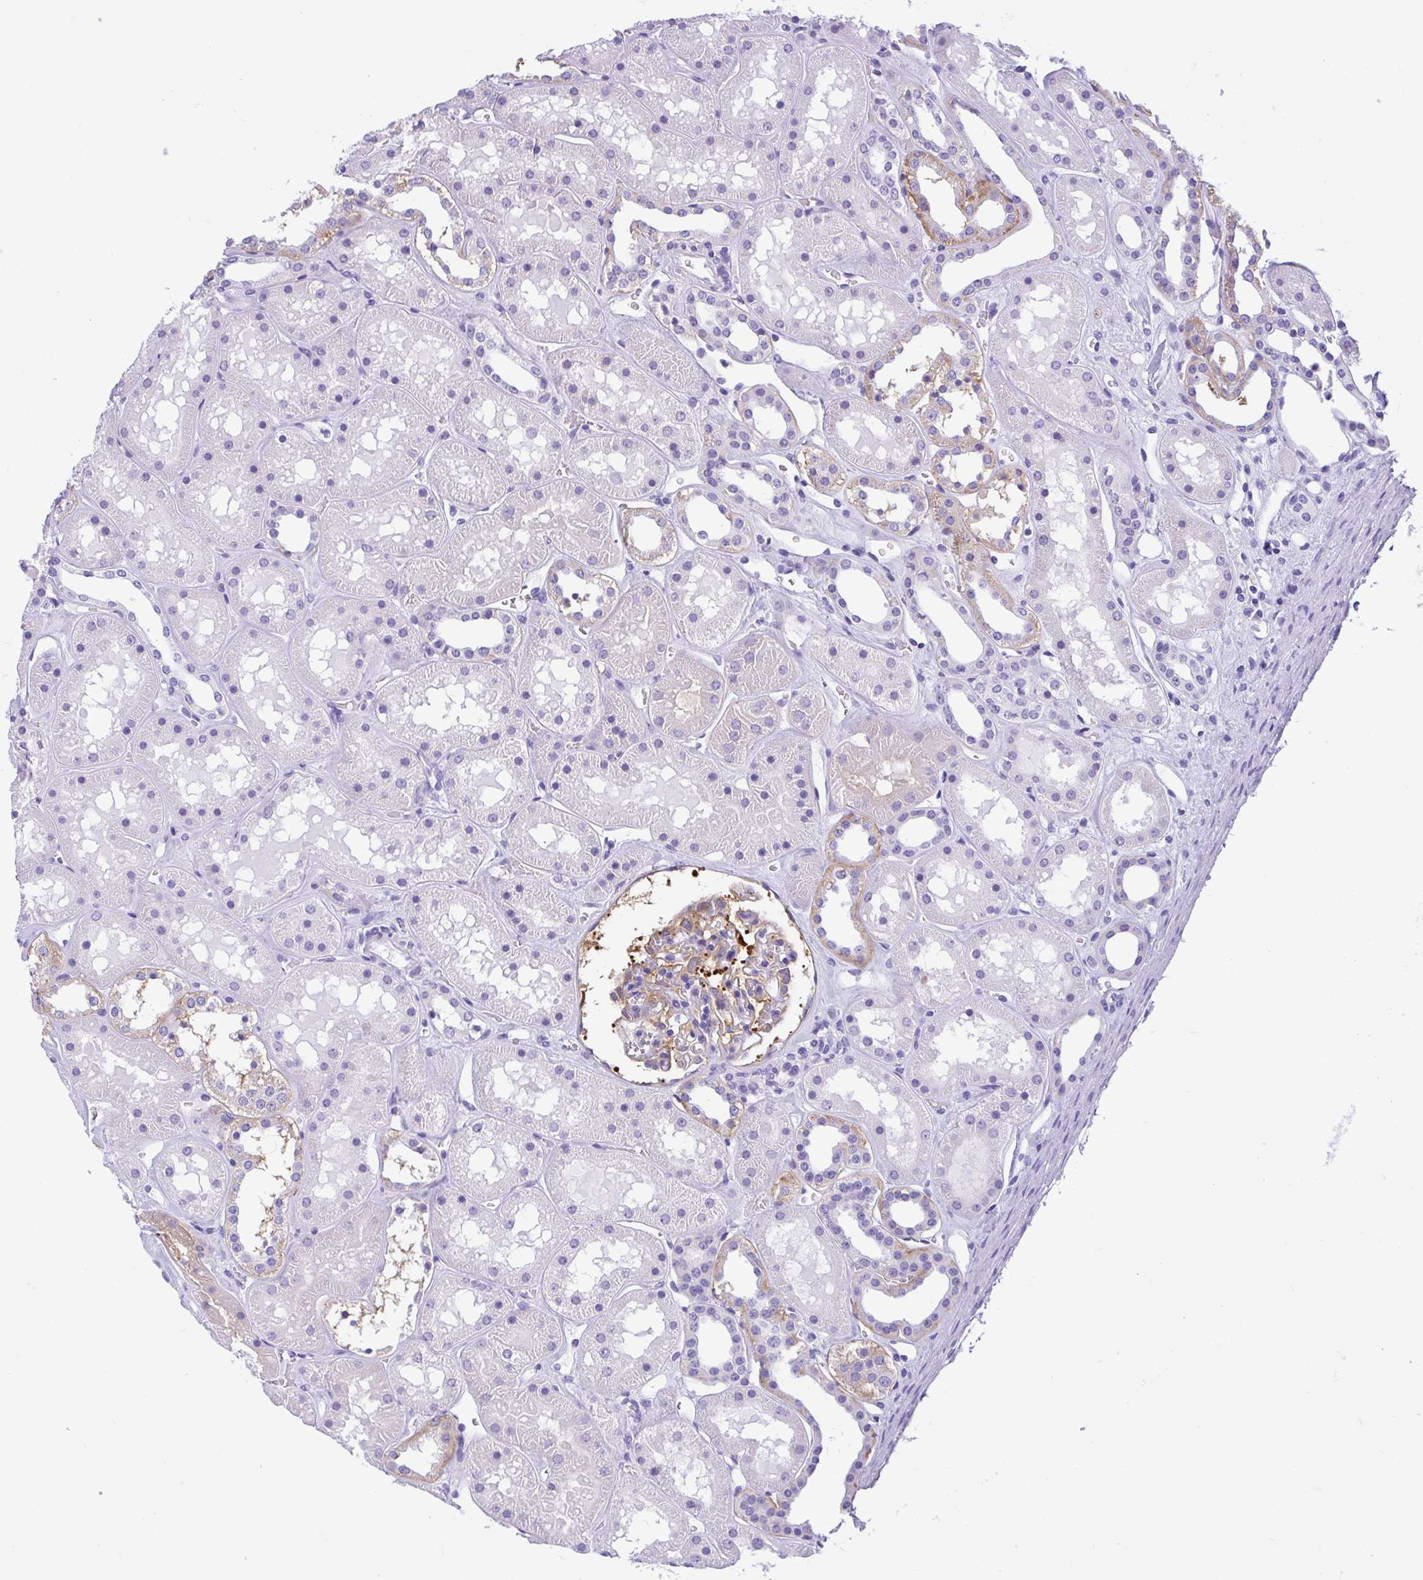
{"staining": {"intensity": "moderate", "quantity": "<25%", "location": "cytoplasmic/membranous"}, "tissue": "kidney", "cell_type": "Cells in glomeruli", "image_type": "normal", "snomed": [{"axis": "morphology", "description": "Normal tissue, NOS"}, {"axis": "topography", "description": "Kidney"}], "caption": "Immunohistochemistry (DAB) staining of unremarkable human kidney shows moderate cytoplasmic/membranous protein positivity in about <25% of cells in glomeruli.", "gene": "ENSG00000274792", "patient": {"sex": "female", "age": 41}}